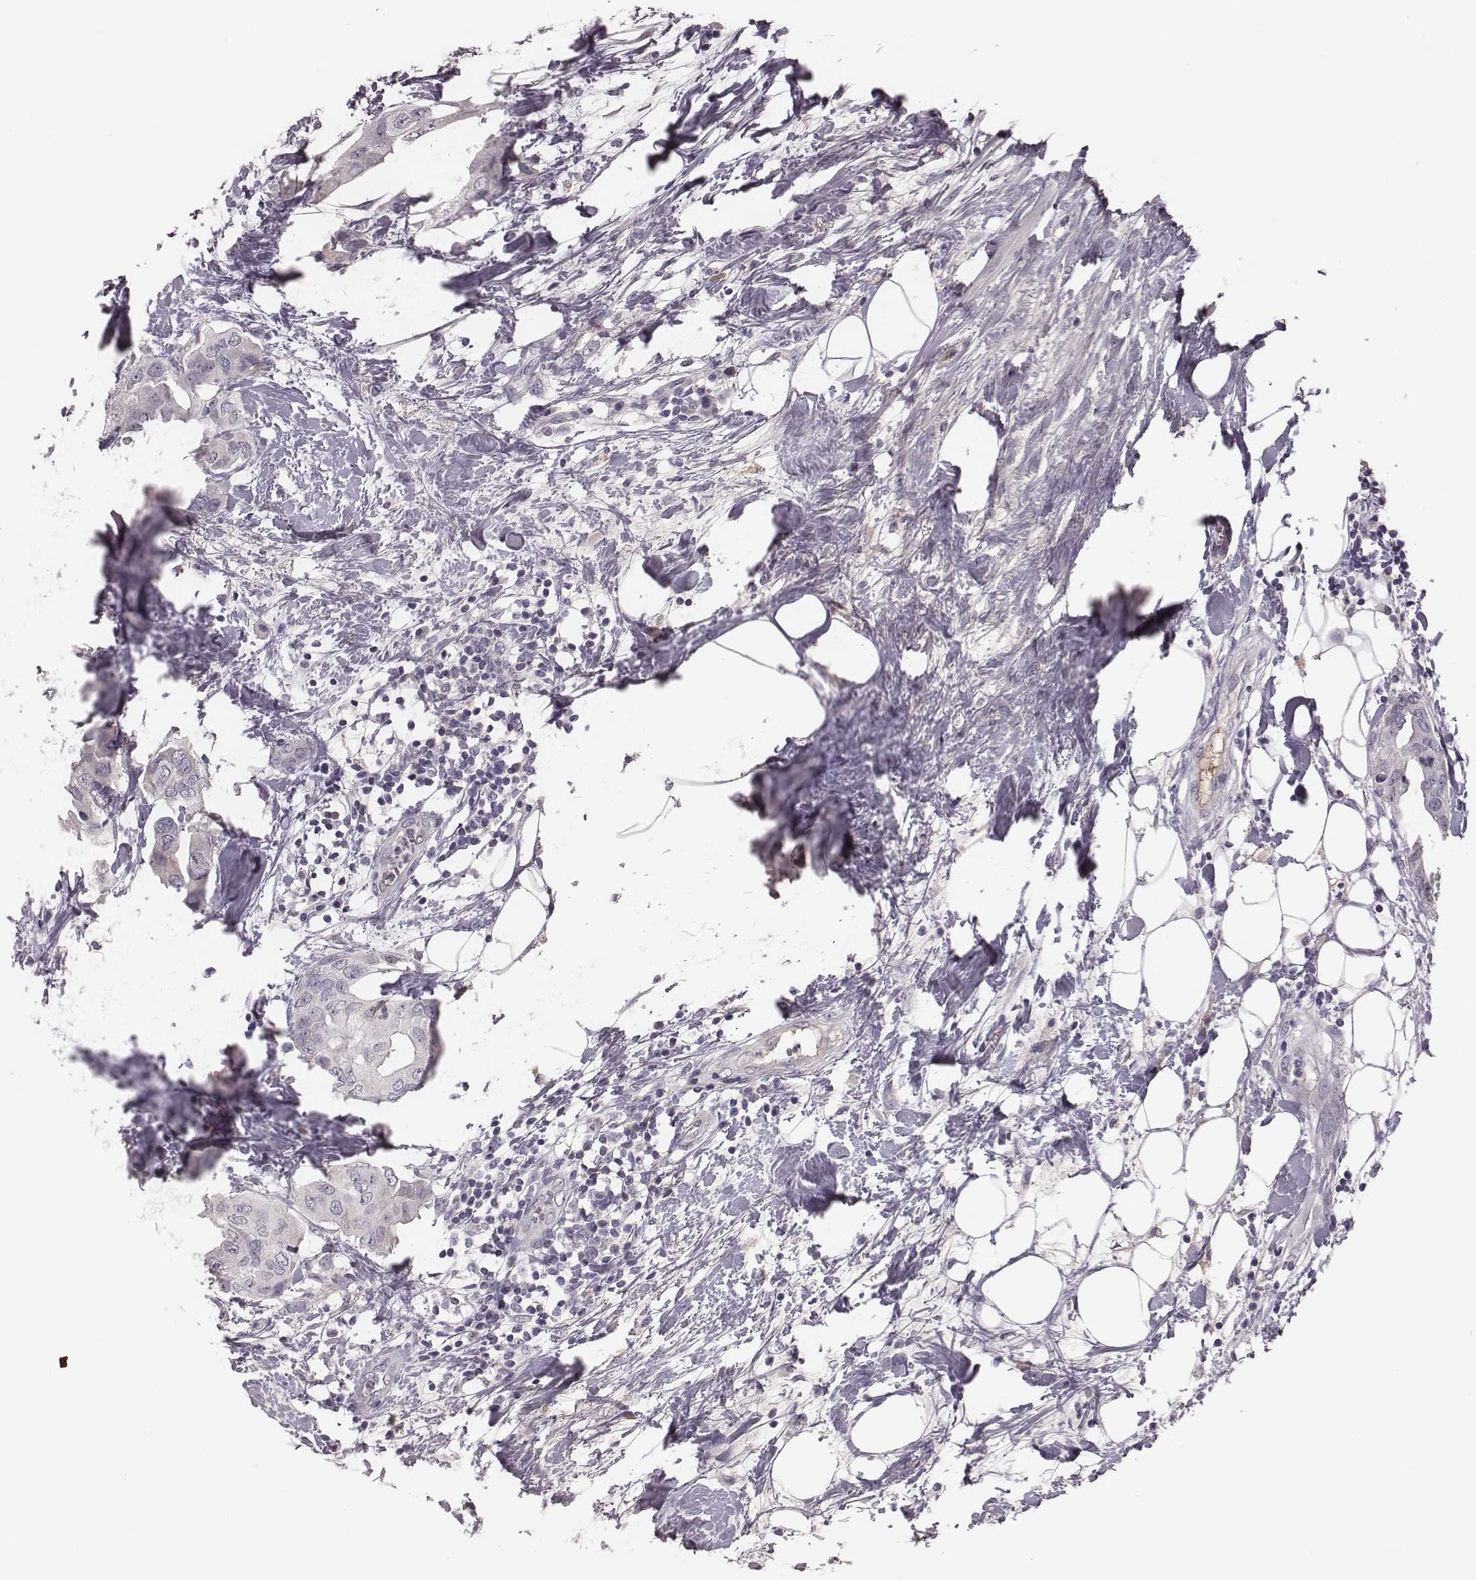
{"staining": {"intensity": "negative", "quantity": "none", "location": "none"}, "tissue": "breast cancer", "cell_type": "Tumor cells", "image_type": "cancer", "snomed": [{"axis": "morphology", "description": "Normal tissue, NOS"}, {"axis": "morphology", "description": "Duct carcinoma"}, {"axis": "topography", "description": "Breast"}], "caption": "A photomicrograph of human breast intraductal carcinoma is negative for staining in tumor cells.", "gene": "CFTR", "patient": {"sex": "female", "age": 40}}